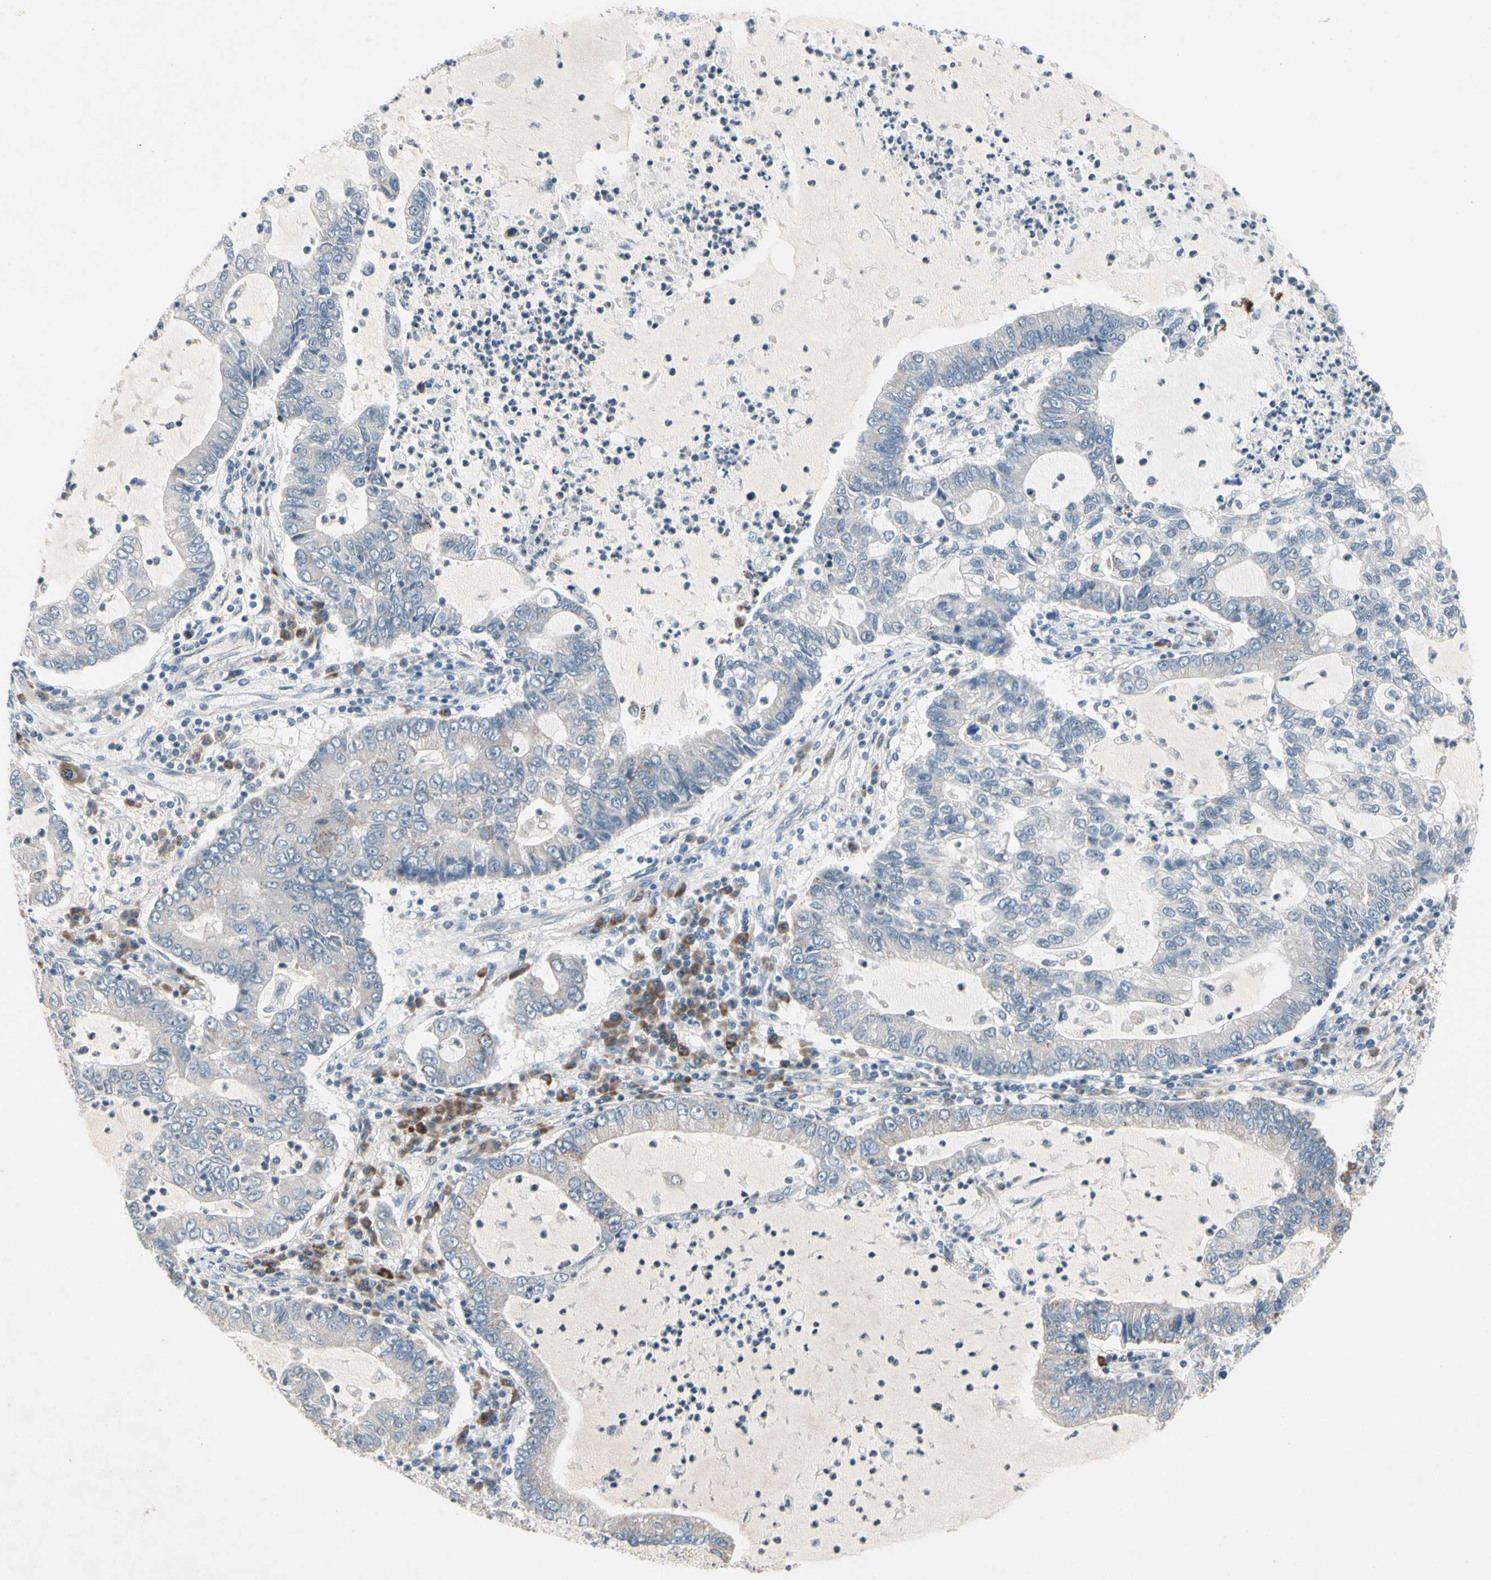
{"staining": {"intensity": "weak", "quantity": "<25%", "location": "cytoplasmic/membranous"}, "tissue": "lung cancer", "cell_type": "Tumor cells", "image_type": "cancer", "snomed": [{"axis": "morphology", "description": "Adenocarcinoma, NOS"}, {"axis": "topography", "description": "Lung"}], "caption": "Tumor cells are negative for brown protein staining in adenocarcinoma (lung).", "gene": "MARK1", "patient": {"sex": "female", "age": 51}}